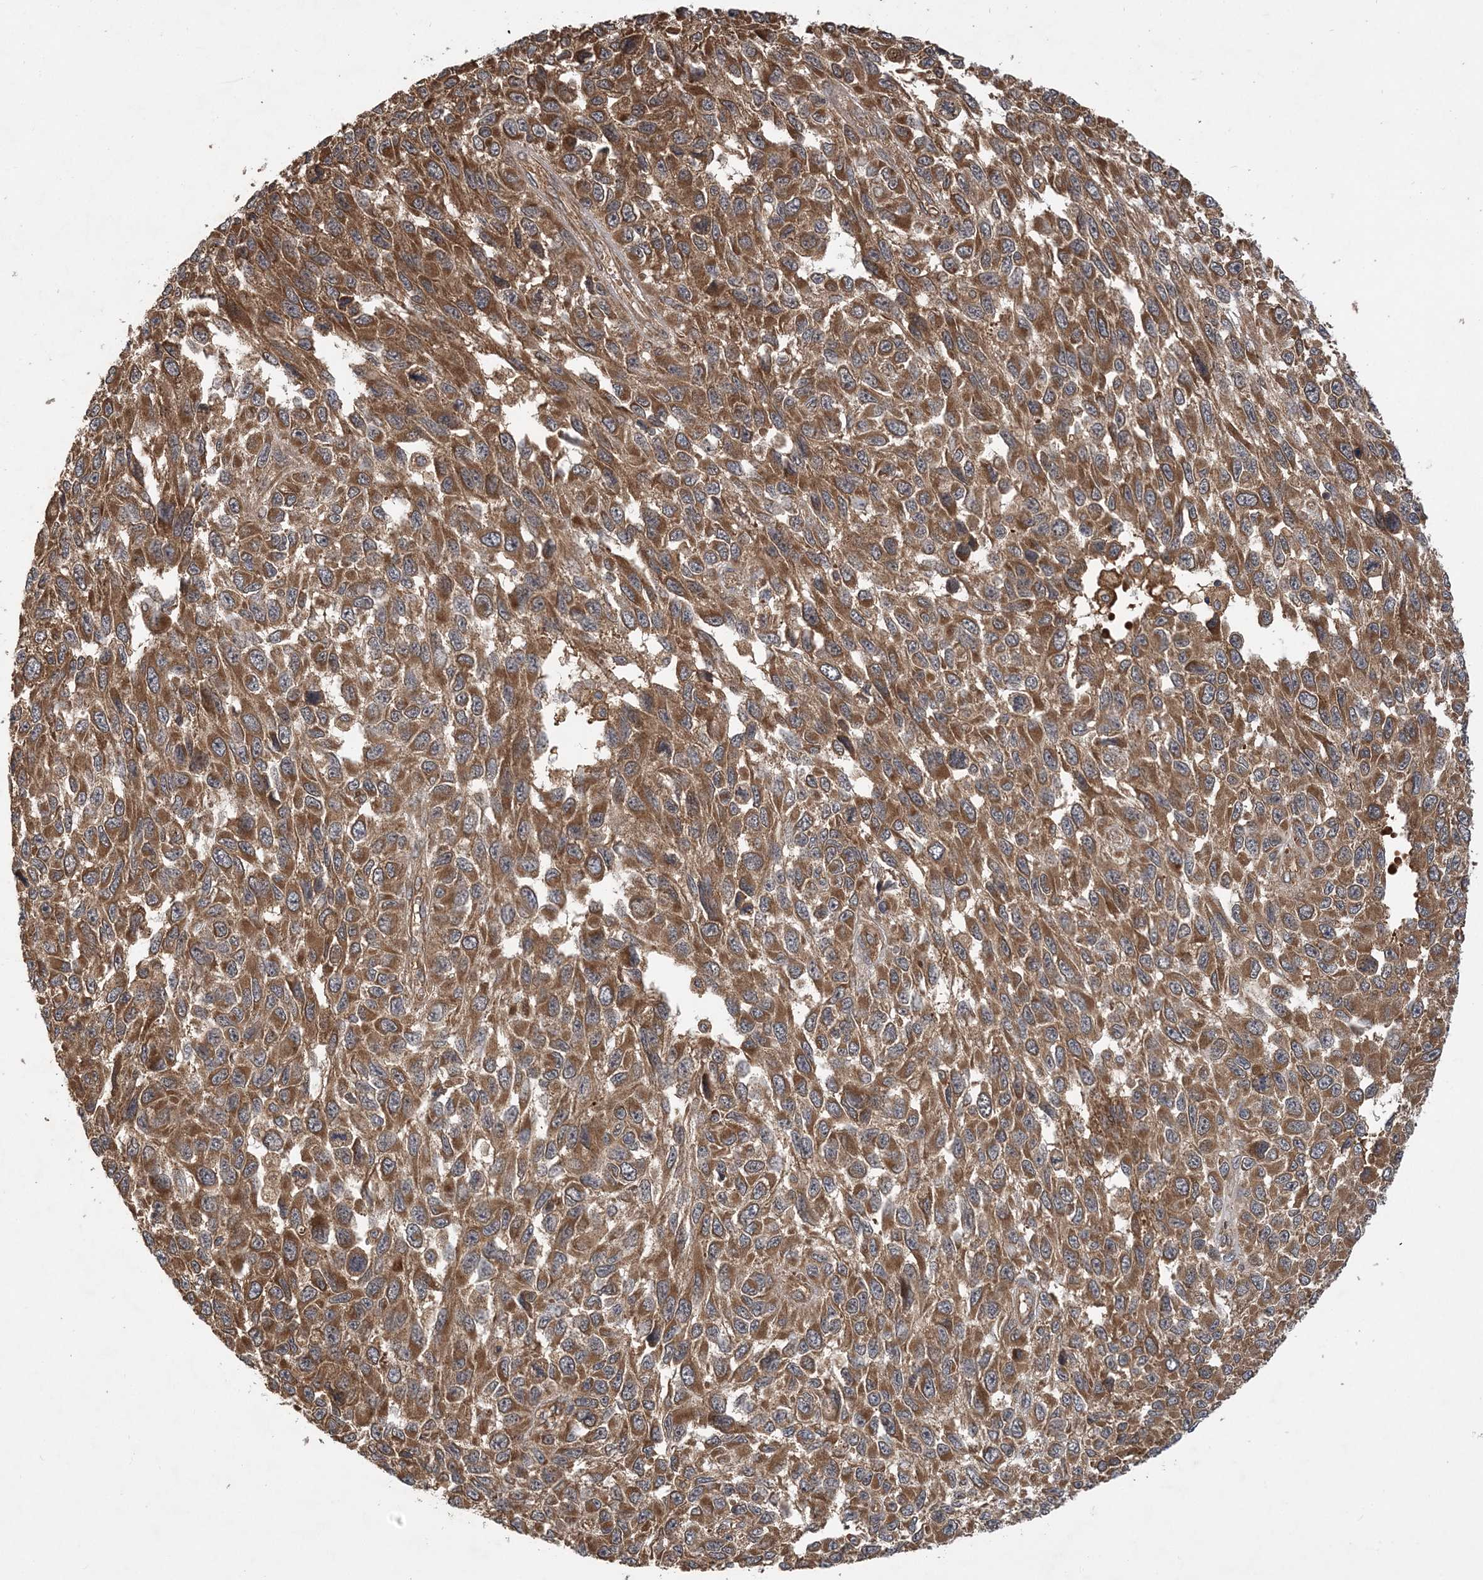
{"staining": {"intensity": "moderate", "quantity": ">75%", "location": "cytoplasmic/membranous"}, "tissue": "melanoma", "cell_type": "Tumor cells", "image_type": "cancer", "snomed": [{"axis": "morphology", "description": "Malignant melanoma, NOS"}, {"axis": "topography", "description": "Skin"}], "caption": "Protein staining demonstrates moderate cytoplasmic/membranous positivity in about >75% of tumor cells in melanoma. Nuclei are stained in blue.", "gene": "ATG3", "patient": {"sex": "female", "age": 96}}